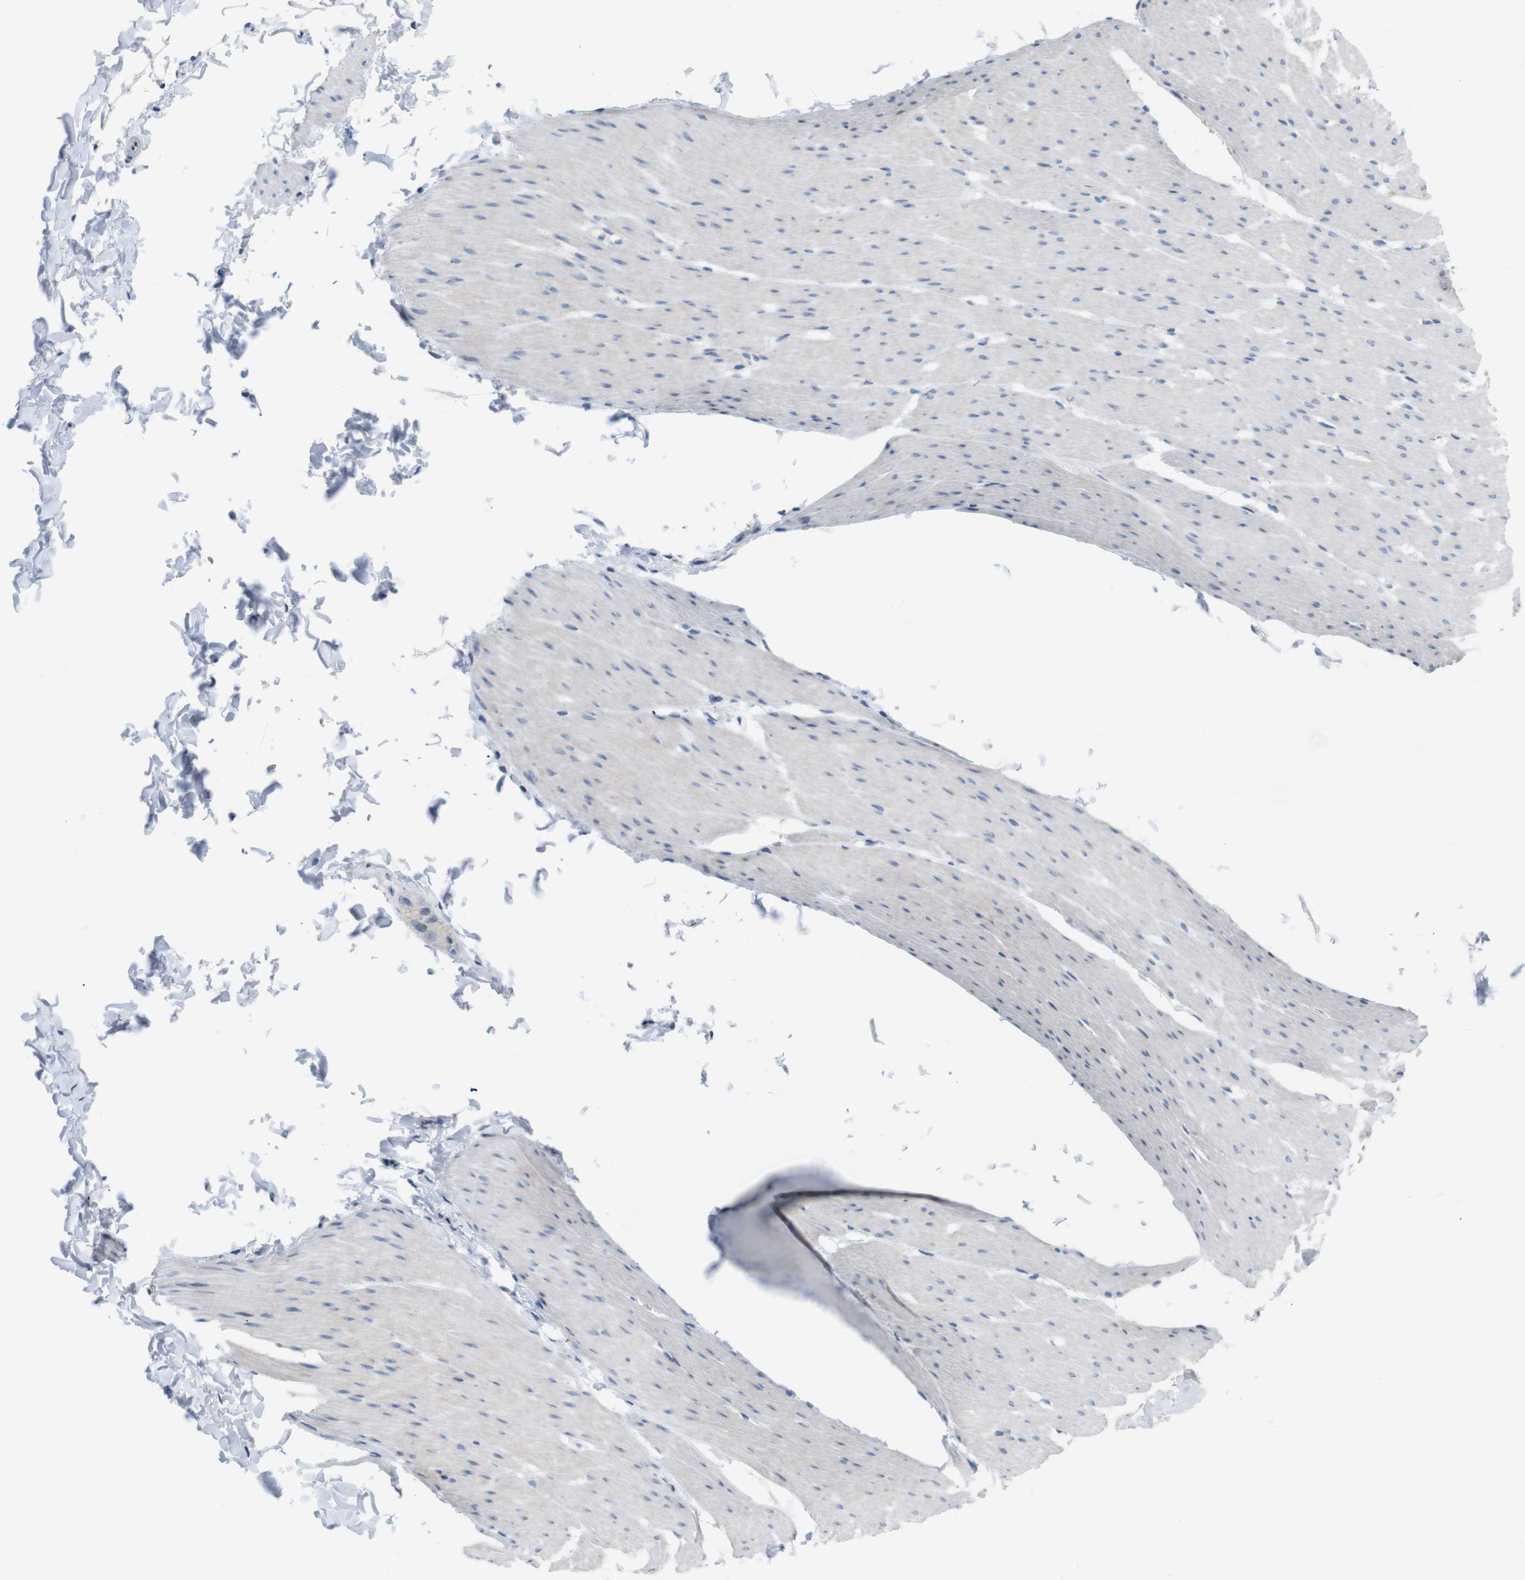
{"staining": {"intensity": "negative", "quantity": "none", "location": "none"}, "tissue": "smooth muscle", "cell_type": "Smooth muscle cells", "image_type": "normal", "snomed": [{"axis": "morphology", "description": "Normal tissue, NOS"}, {"axis": "topography", "description": "Smooth muscle"}, {"axis": "topography", "description": "Colon"}], "caption": "This is an IHC image of unremarkable human smooth muscle. There is no staining in smooth muscle cells.", "gene": "CHRM5", "patient": {"sex": "male", "age": 67}}